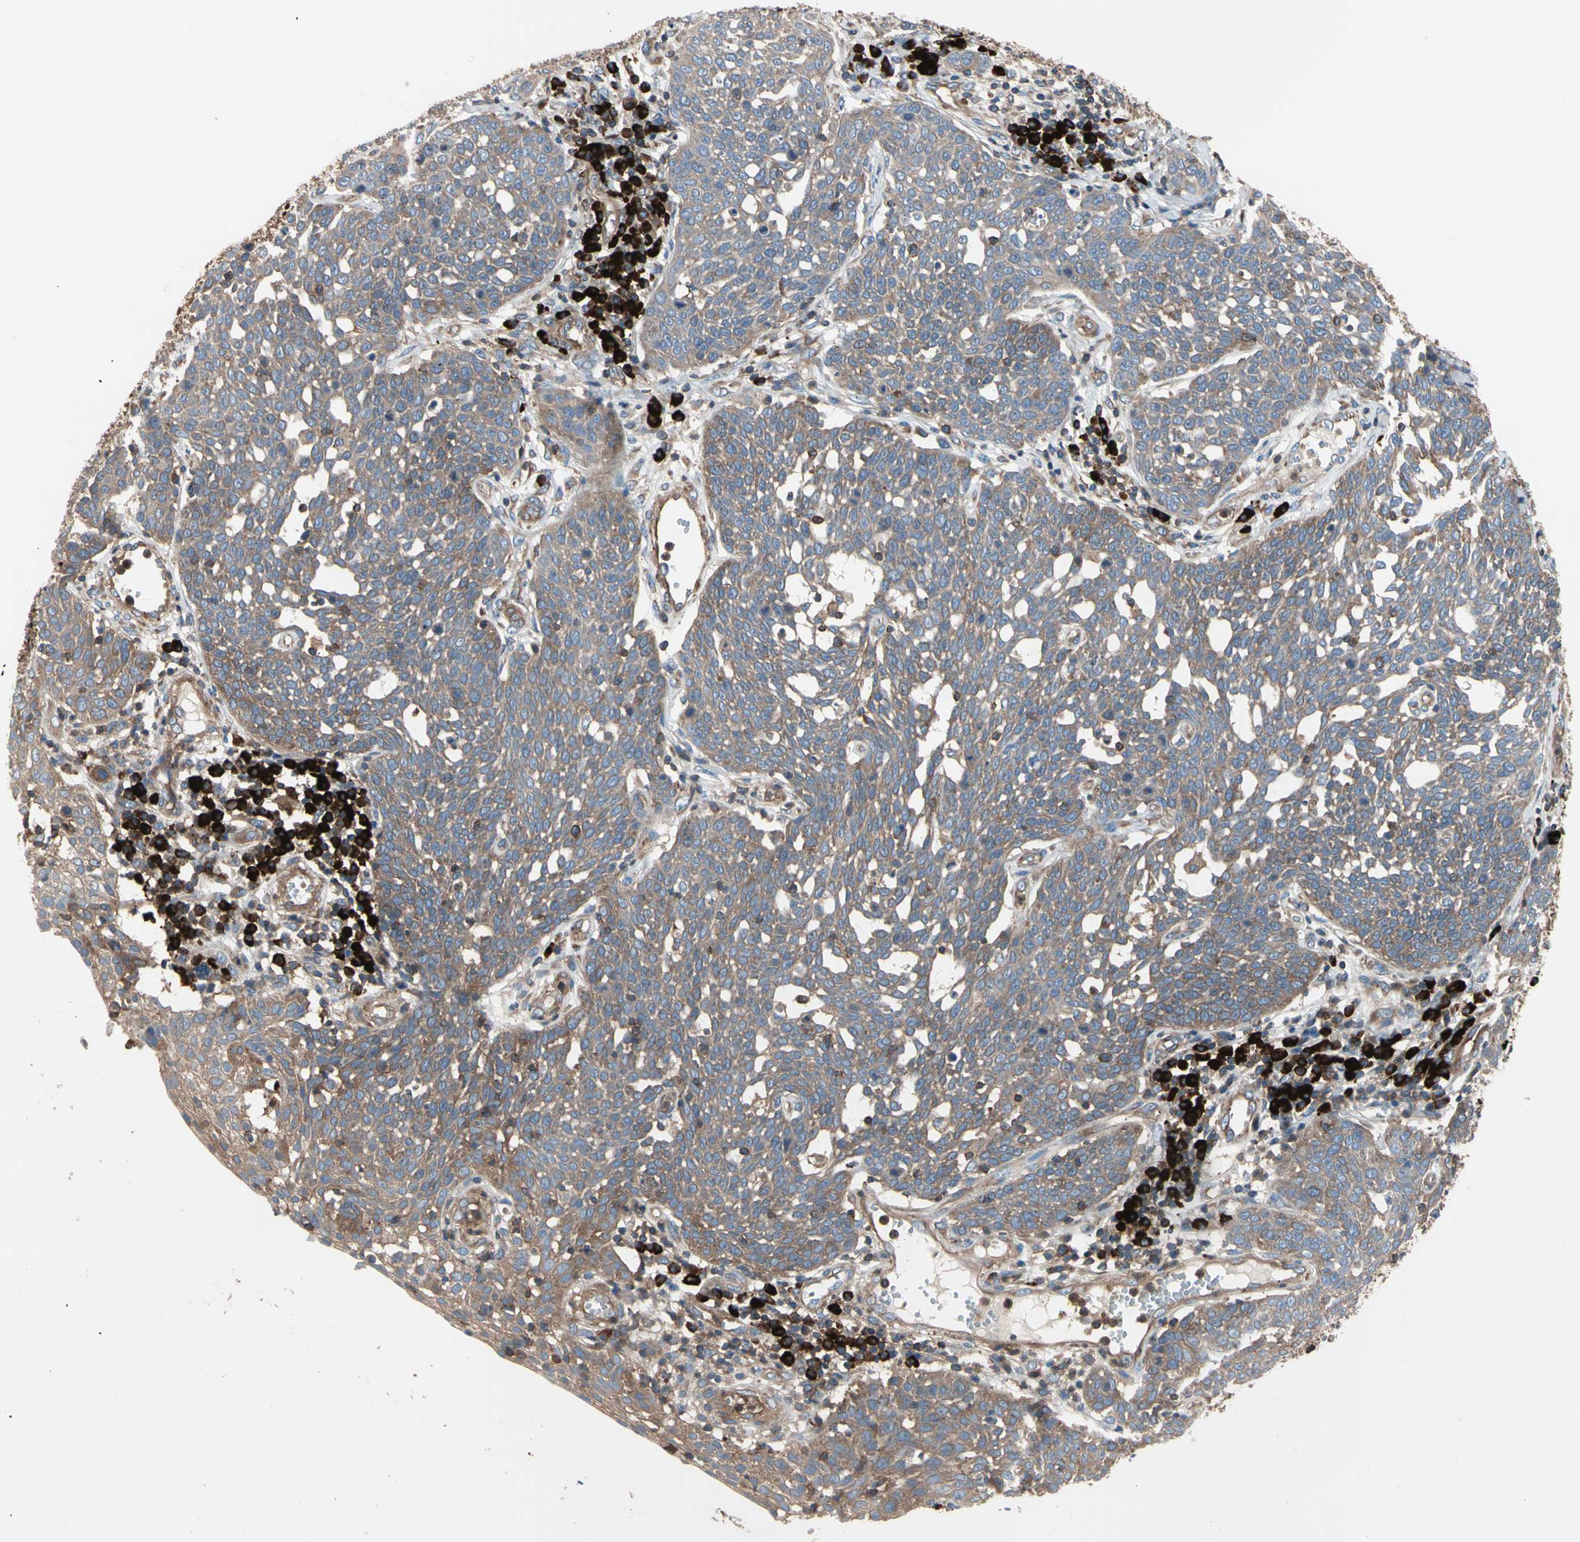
{"staining": {"intensity": "weak", "quantity": ">75%", "location": "cytoplasmic/membranous"}, "tissue": "cervical cancer", "cell_type": "Tumor cells", "image_type": "cancer", "snomed": [{"axis": "morphology", "description": "Squamous cell carcinoma, NOS"}, {"axis": "topography", "description": "Cervix"}], "caption": "About >75% of tumor cells in cervical cancer reveal weak cytoplasmic/membranous protein staining as visualized by brown immunohistochemical staining.", "gene": "ROCK1", "patient": {"sex": "female", "age": 34}}